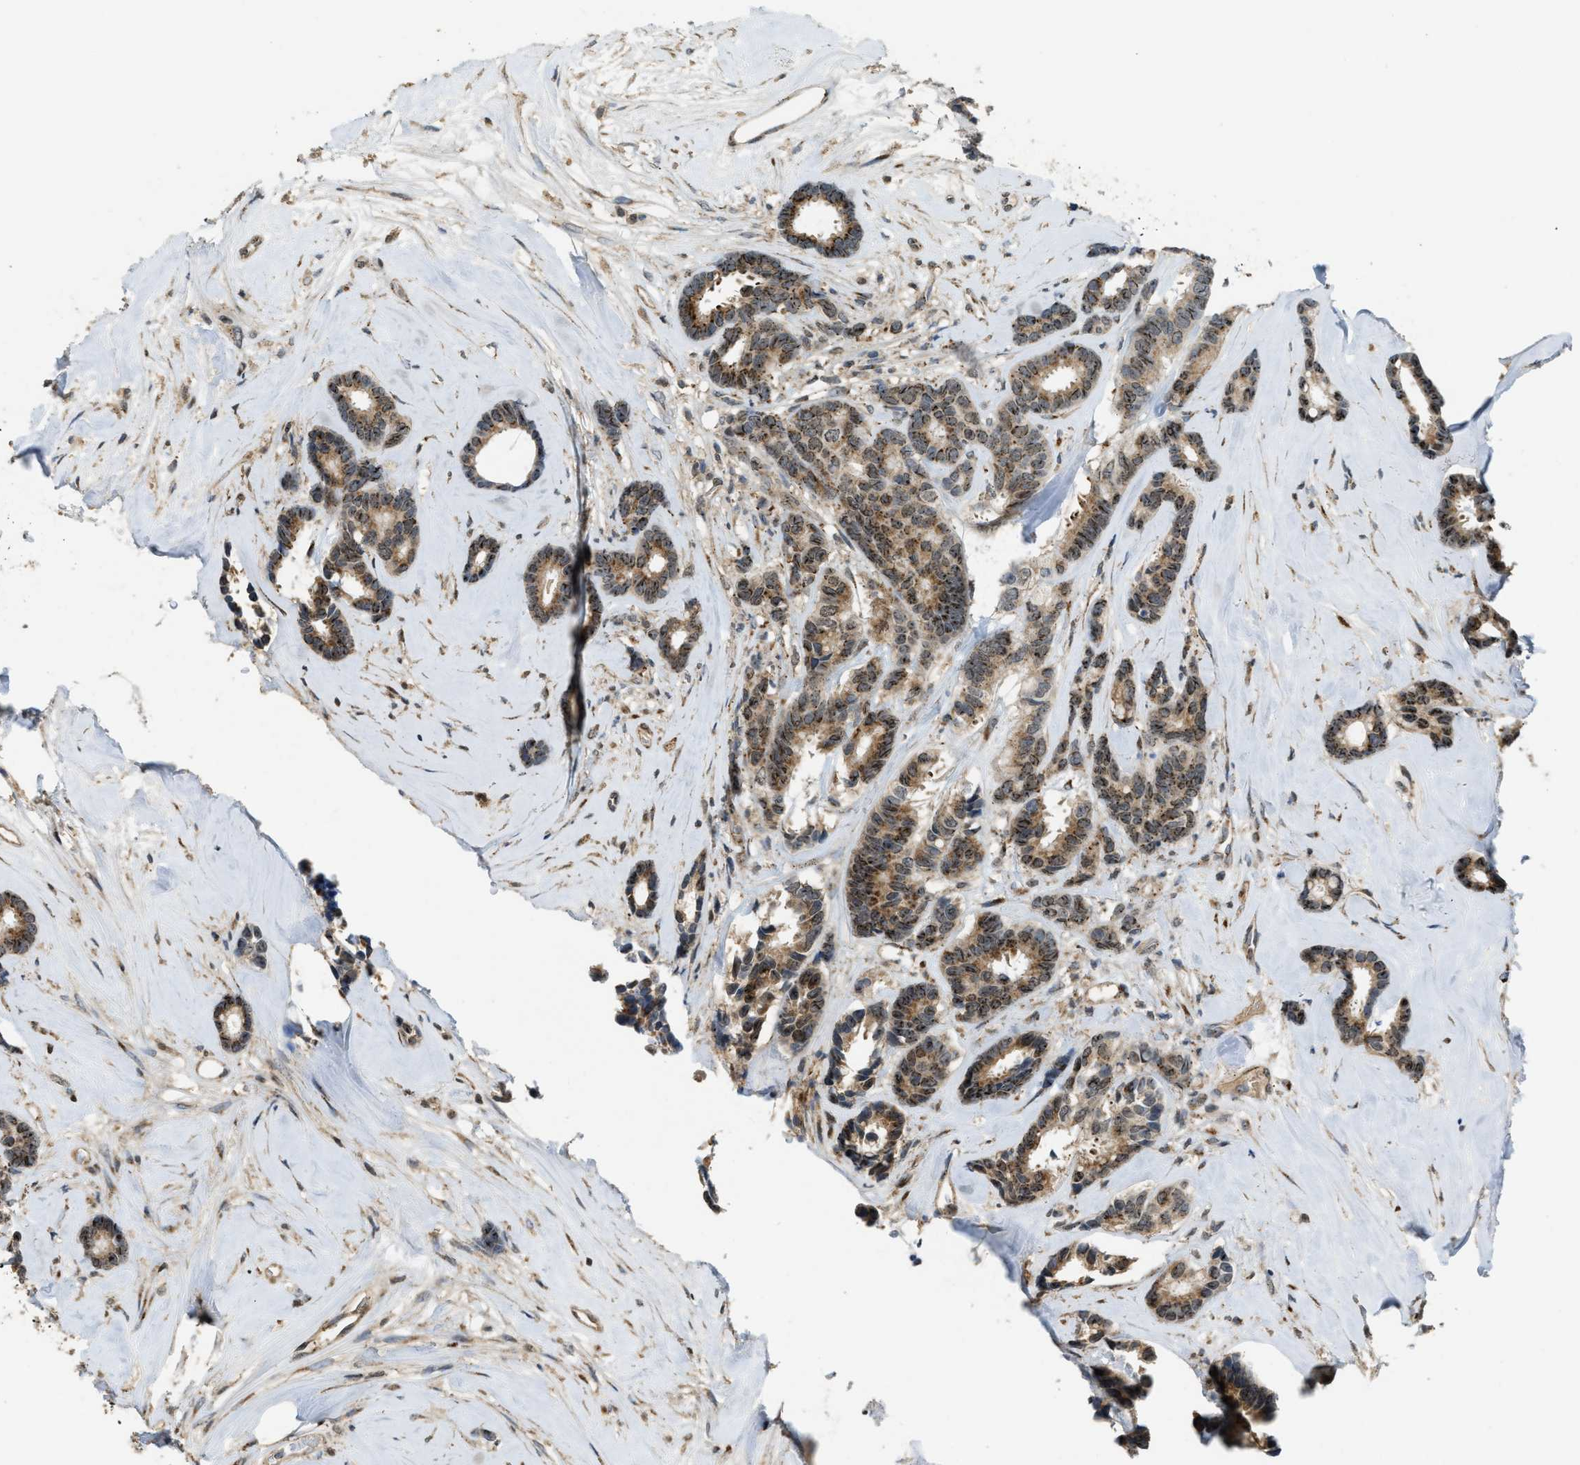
{"staining": {"intensity": "strong", "quantity": ">75%", "location": "cytoplasmic/membranous"}, "tissue": "breast cancer", "cell_type": "Tumor cells", "image_type": "cancer", "snomed": [{"axis": "morphology", "description": "Duct carcinoma"}, {"axis": "topography", "description": "Breast"}], "caption": "There is high levels of strong cytoplasmic/membranous staining in tumor cells of breast intraductal carcinoma, as demonstrated by immunohistochemical staining (brown color).", "gene": "IPO7", "patient": {"sex": "female", "age": 87}}